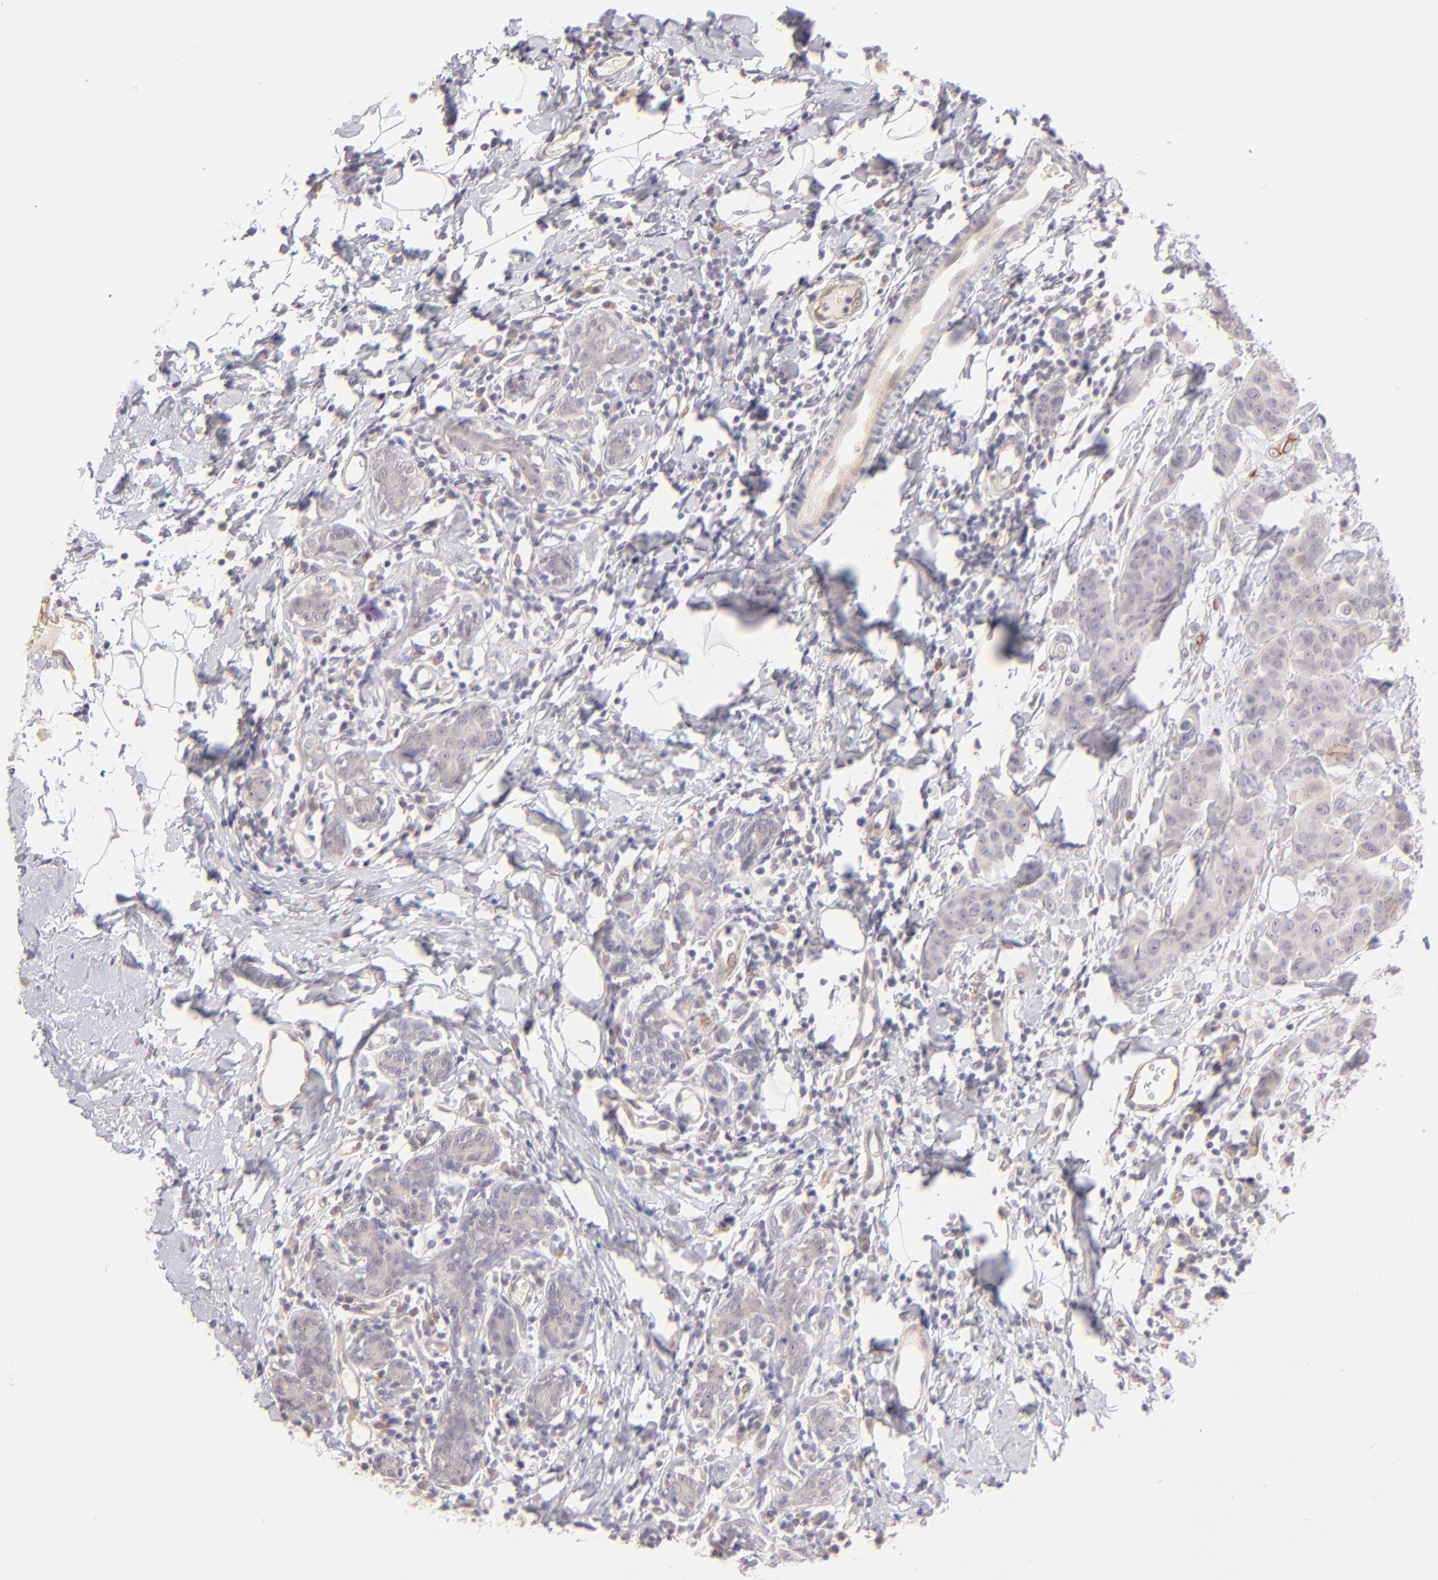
{"staining": {"intensity": "negative", "quantity": "none", "location": "none"}, "tissue": "breast cancer", "cell_type": "Tumor cells", "image_type": "cancer", "snomed": [{"axis": "morphology", "description": "Duct carcinoma"}, {"axis": "topography", "description": "Breast"}], "caption": "The micrograph displays no significant staining in tumor cells of breast invasive ductal carcinoma.", "gene": "THBD", "patient": {"sex": "female", "age": 40}}